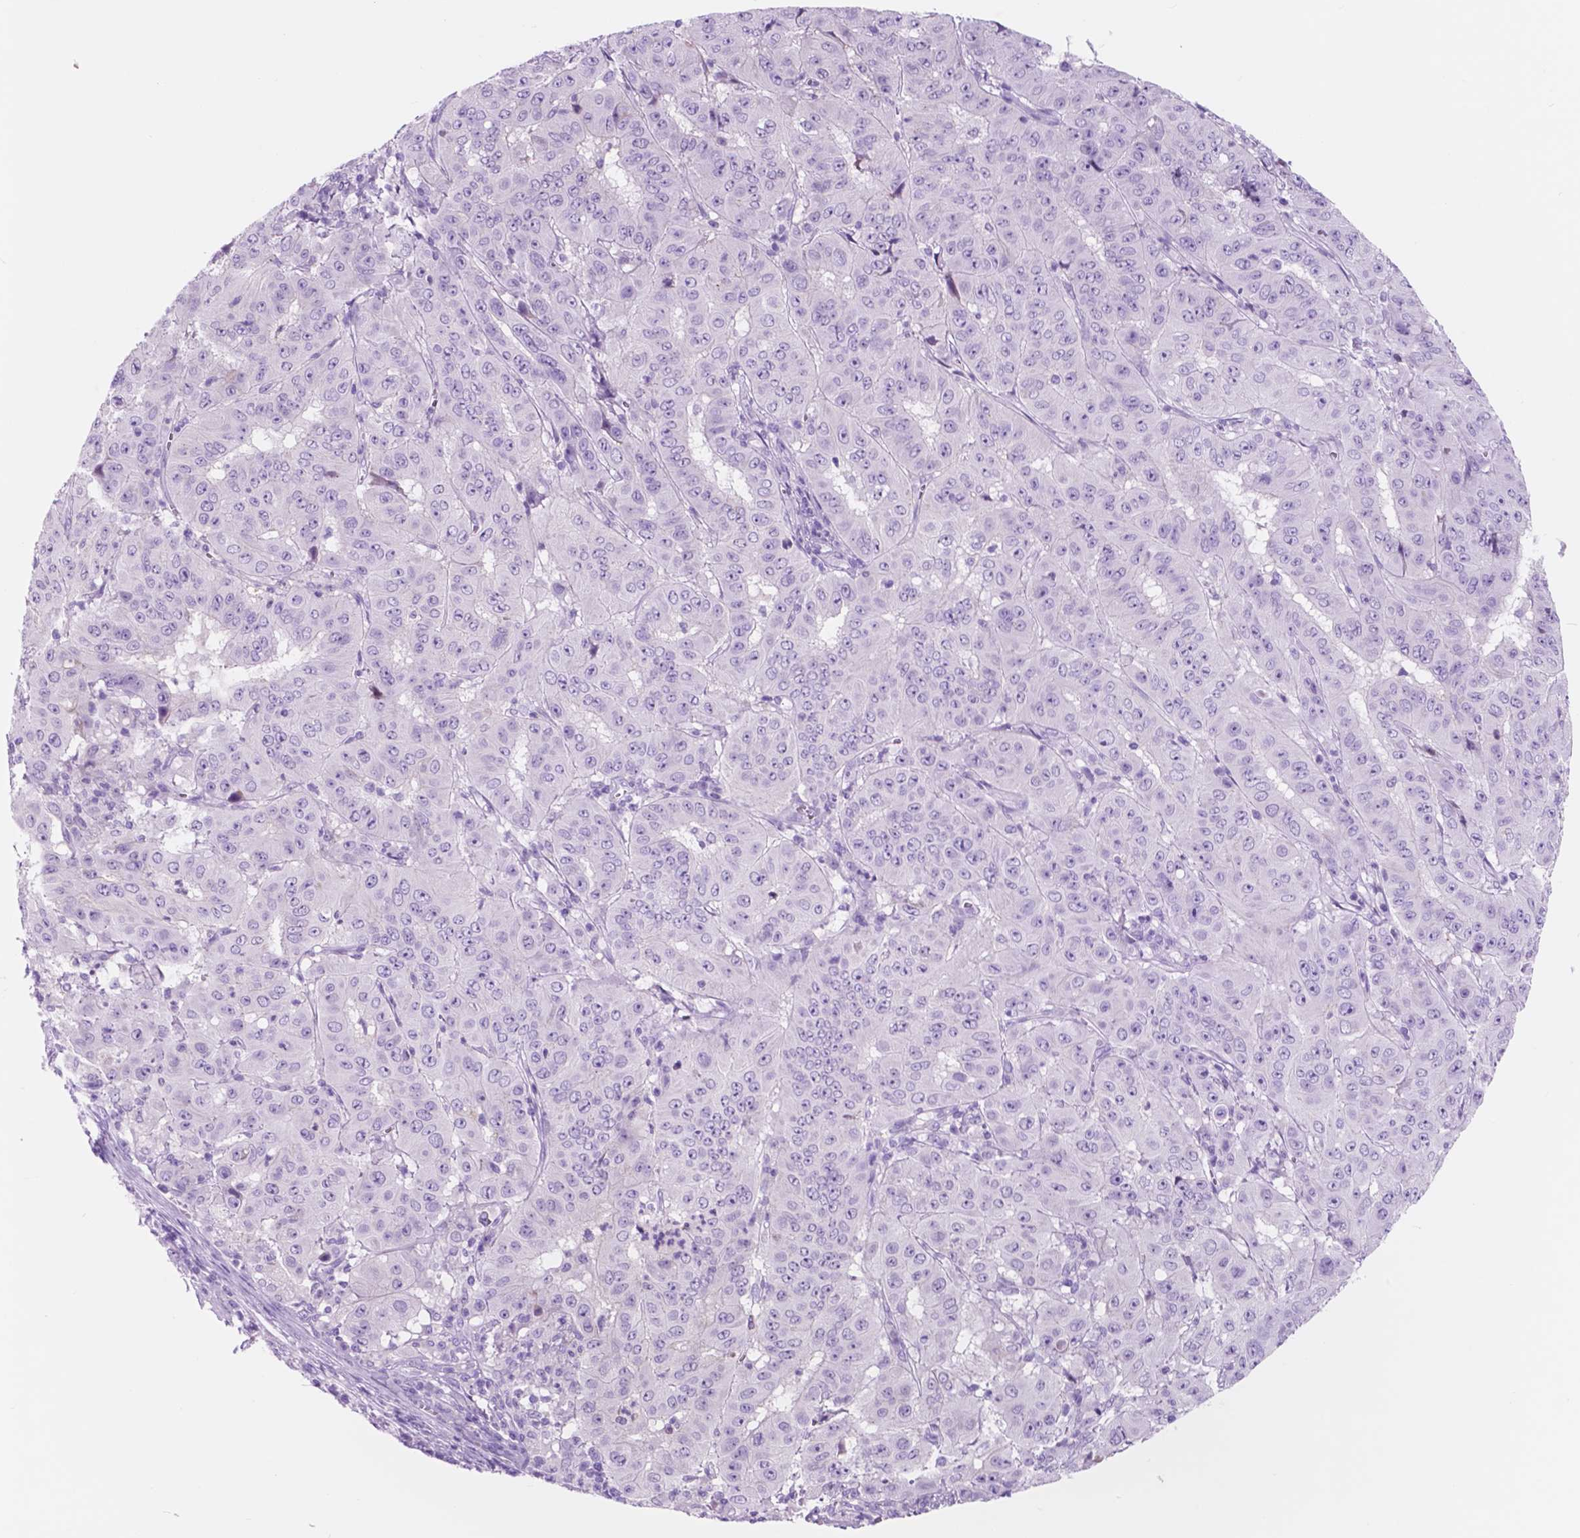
{"staining": {"intensity": "negative", "quantity": "none", "location": "none"}, "tissue": "pancreatic cancer", "cell_type": "Tumor cells", "image_type": "cancer", "snomed": [{"axis": "morphology", "description": "Adenocarcinoma, NOS"}, {"axis": "topography", "description": "Pancreas"}], "caption": "Immunohistochemistry of human pancreatic cancer exhibits no expression in tumor cells.", "gene": "CUZD1", "patient": {"sex": "male", "age": 63}}